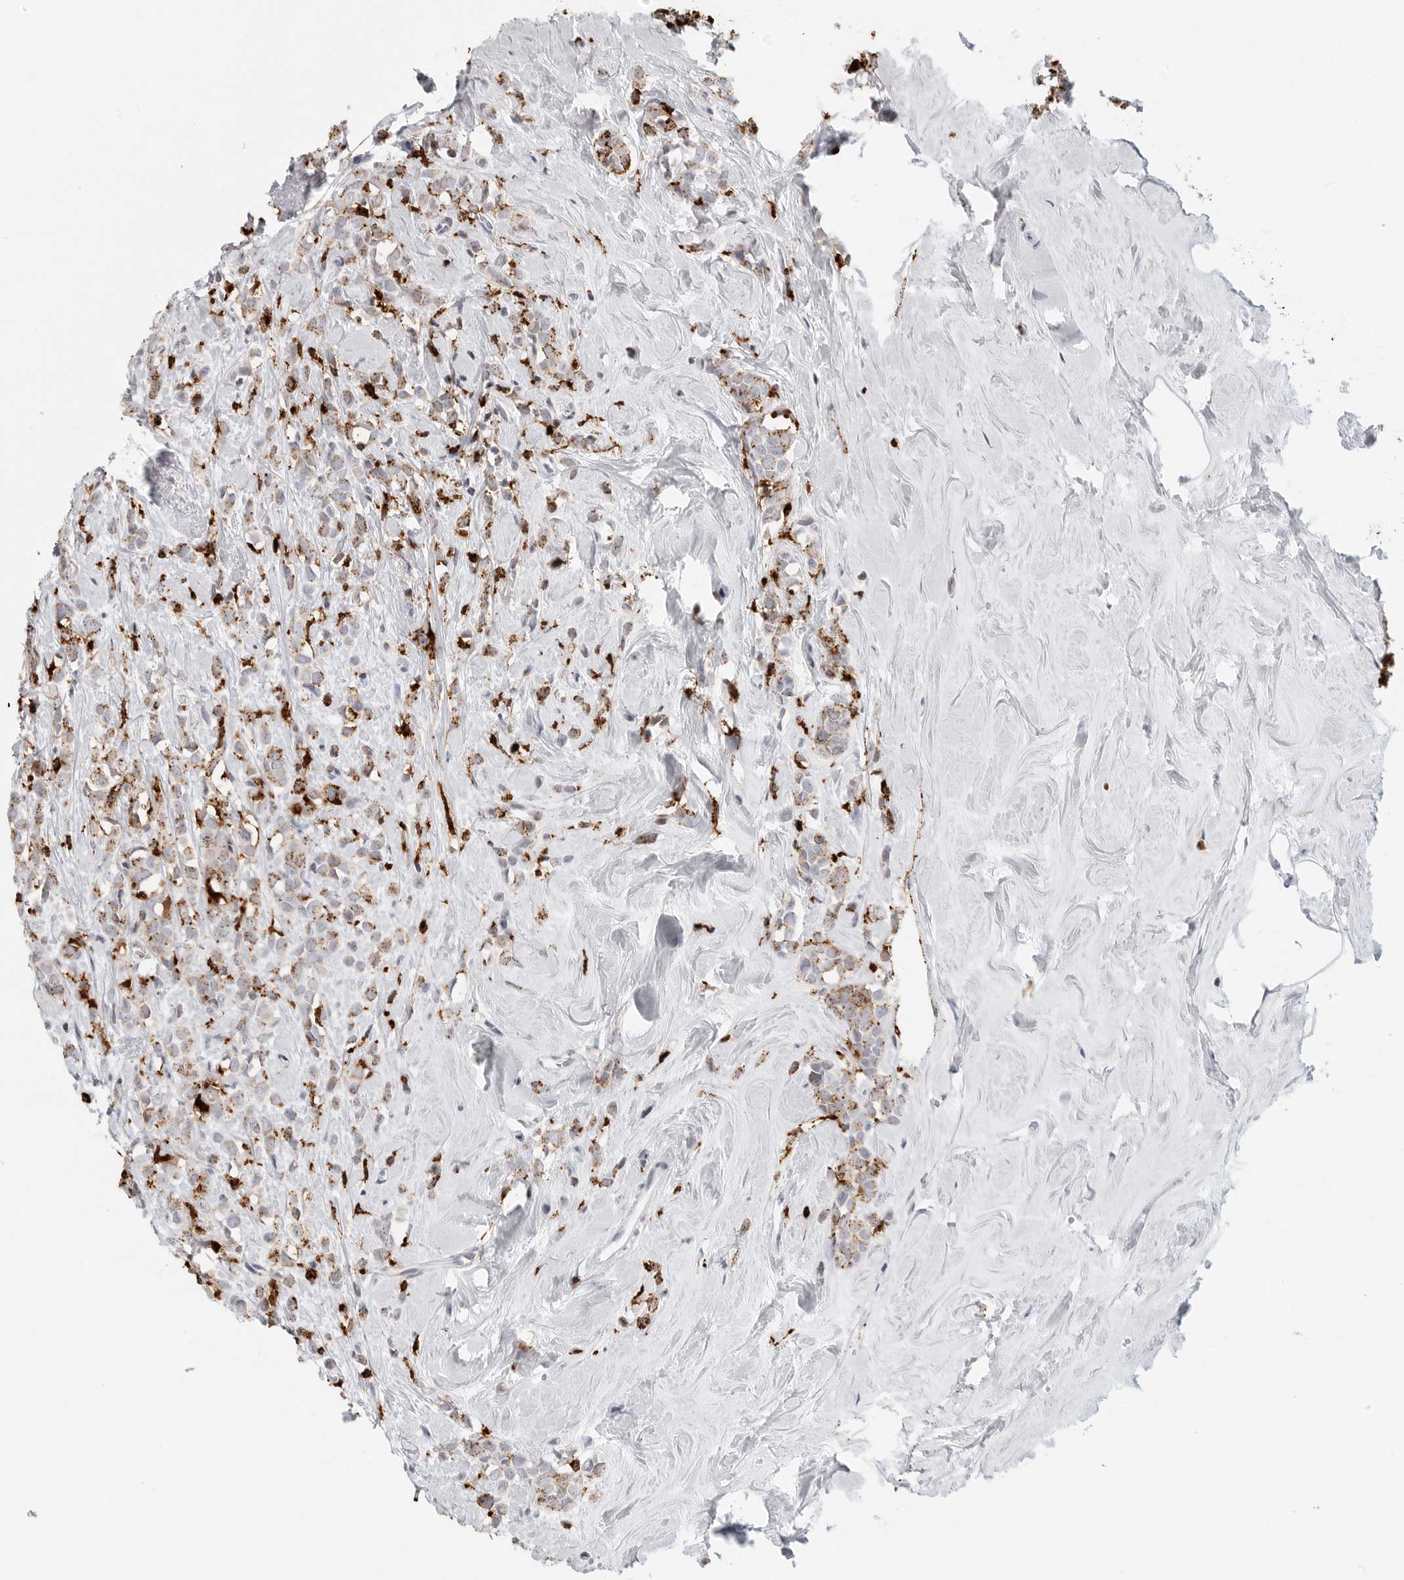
{"staining": {"intensity": "moderate", "quantity": ">75%", "location": "cytoplasmic/membranous"}, "tissue": "breast cancer", "cell_type": "Tumor cells", "image_type": "cancer", "snomed": [{"axis": "morphology", "description": "Lobular carcinoma"}, {"axis": "topography", "description": "Breast"}], "caption": "Immunohistochemistry (IHC) staining of lobular carcinoma (breast), which reveals medium levels of moderate cytoplasmic/membranous positivity in about >75% of tumor cells indicating moderate cytoplasmic/membranous protein positivity. The staining was performed using DAB (3,3'-diaminobenzidine) (brown) for protein detection and nuclei were counterstained in hematoxylin (blue).", "gene": "IFI30", "patient": {"sex": "female", "age": 47}}